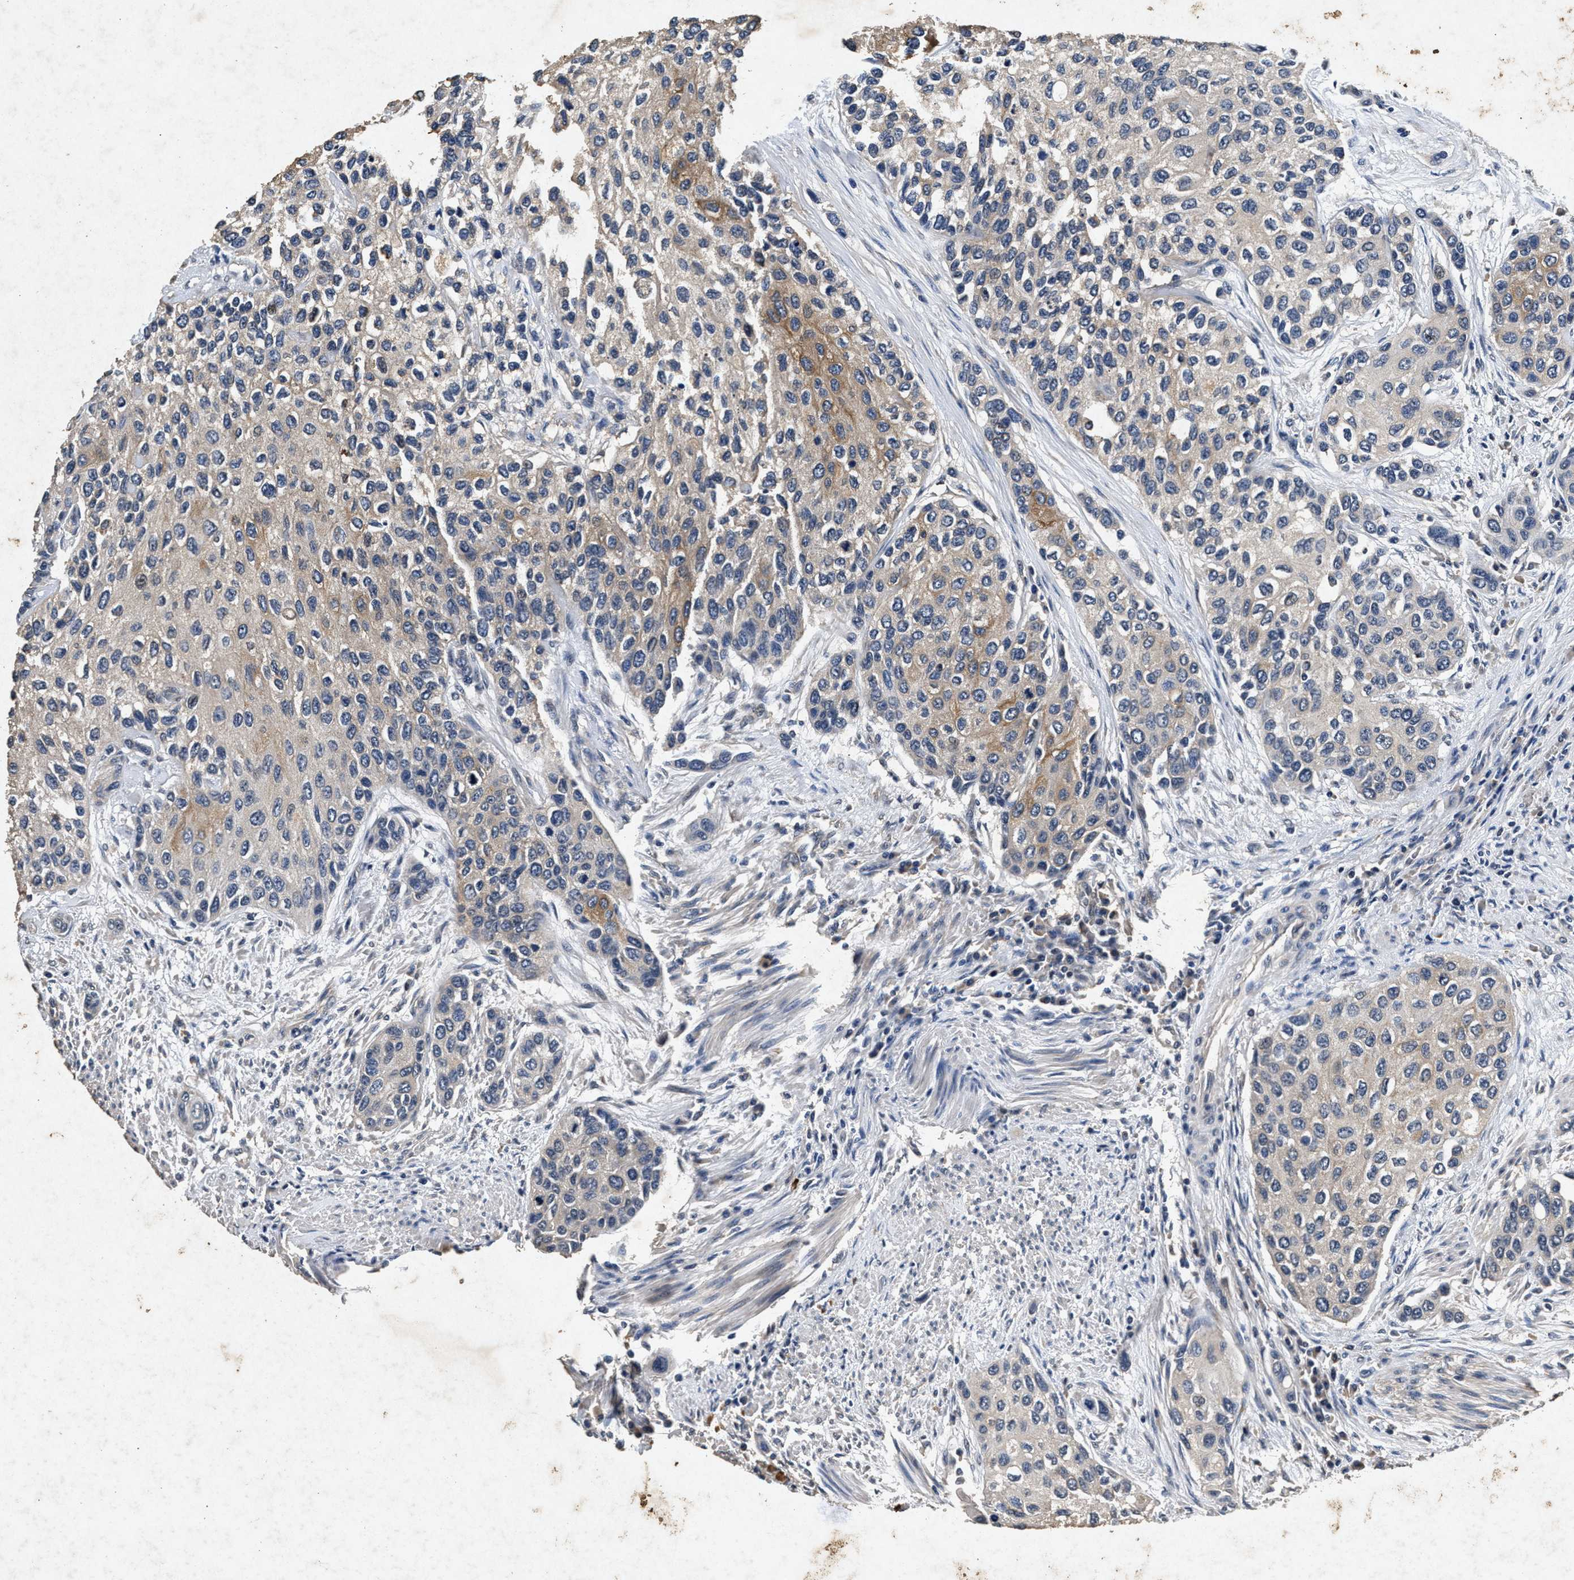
{"staining": {"intensity": "weak", "quantity": "25%-75%", "location": "cytoplasmic/membranous"}, "tissue": "urothelial cancer", "cell_type": "Tumor cells", "image_type": "cancer", "snomed": [{"axis": "morphology", "description": "Urothelial carcinoma, High grade"}, {"axis": "topography", "description": "Urinary bladder"}], "caption": "Immunohistochemical staining of high-grade urothelial carcinoma exhibits low levels of weak cytoplasmic/membranous protein positivity in approximately 25%-75% of tumor cells.", "gene": "PPP1CC", "patient": {"sex": "female", "age": 56}}